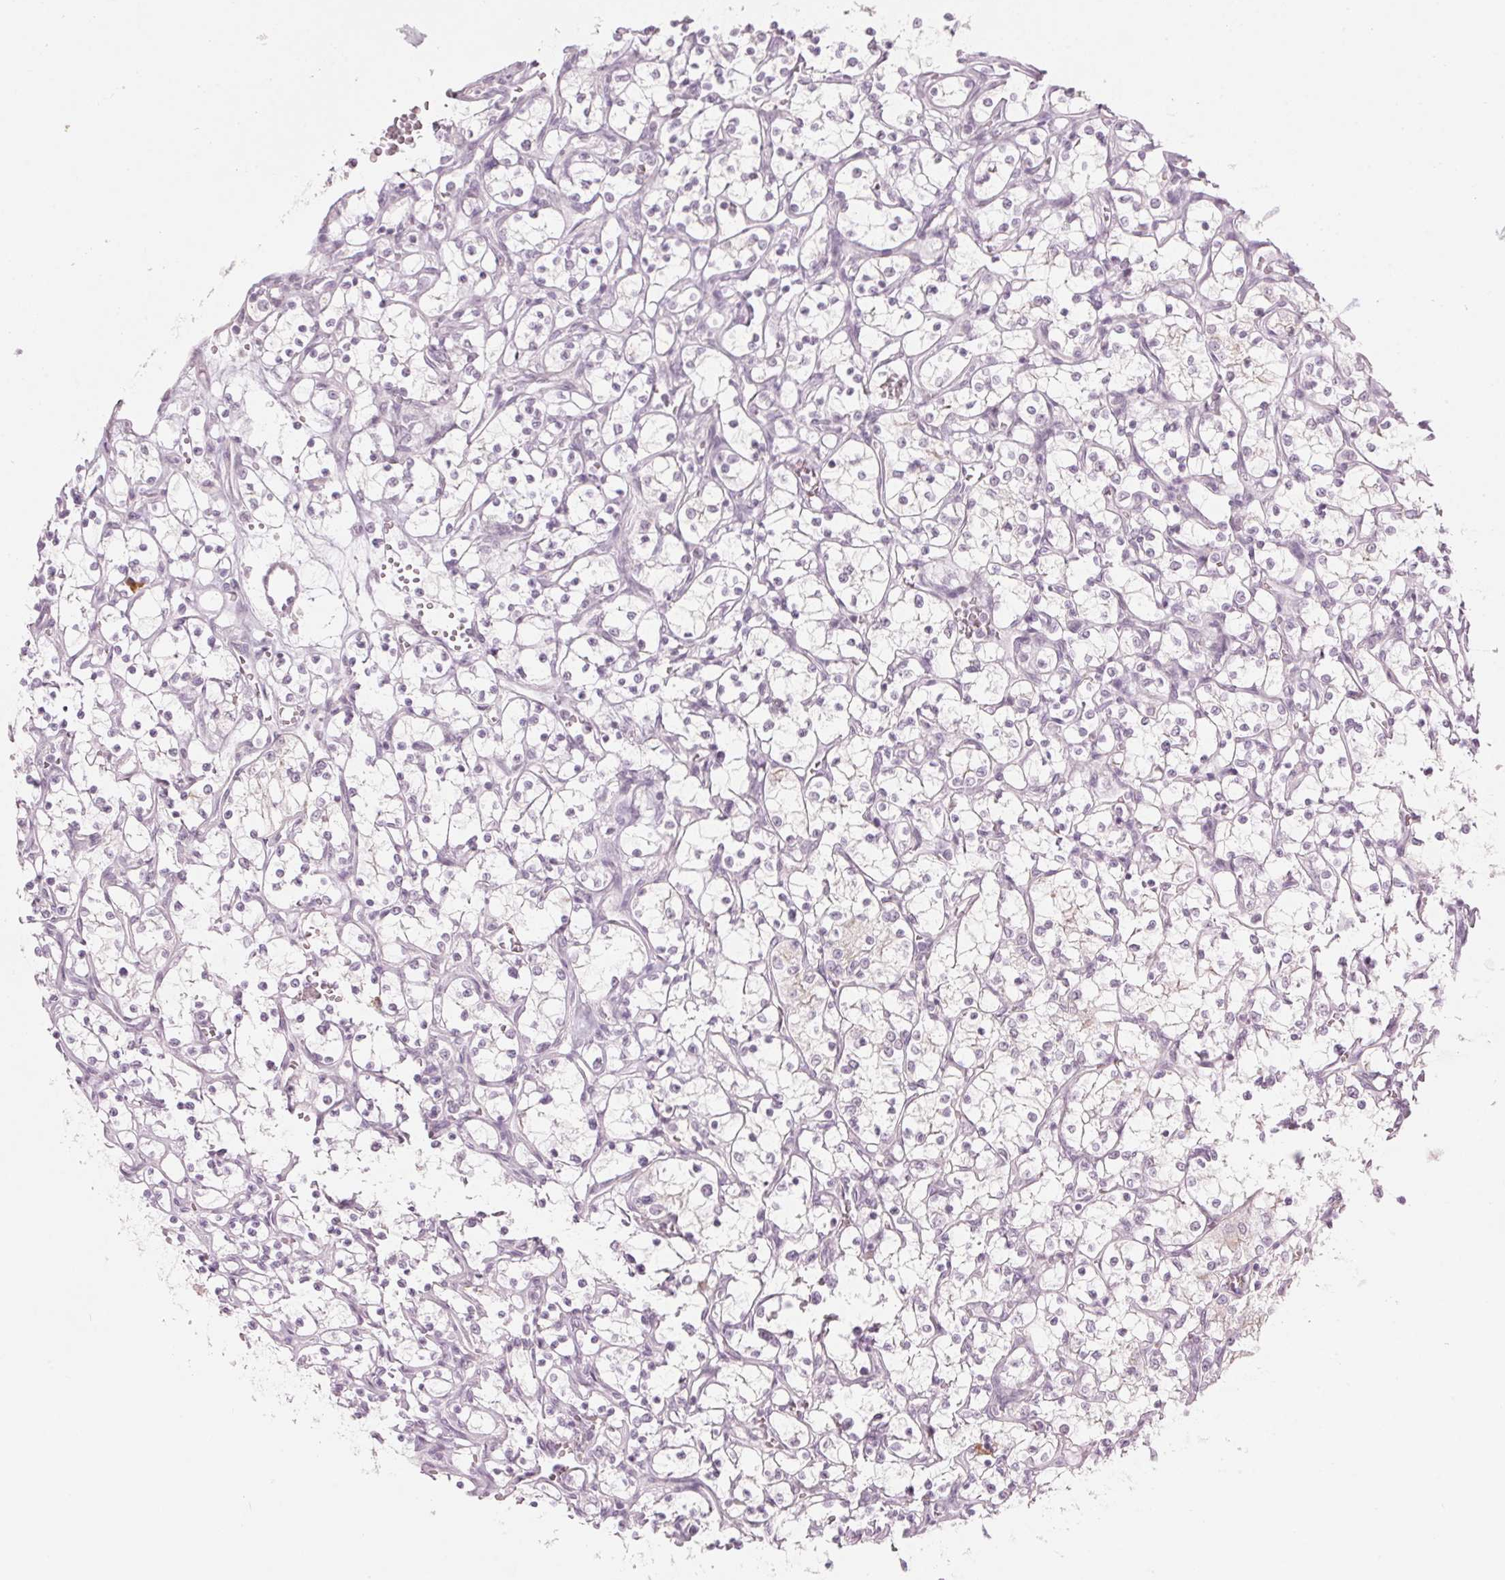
{"staining": {"intensity": "negative", "quantity": "none", "location": "none"}, "tissue": "renal cancer", "cell_type": "Tumor cells", "image_type": "cancer", "snomed": [{"axis": "morphology", "description": "Adenocarcinoma, NOS"}, {"axis": "topography", "description": "Kidney"}], "caption": "Protein analysis of renal cancer (adenocarcinoma) displays no significant staining in tumor cells.", "gene": "SCTR", "patient": {"sex": "female", "age": 69}}